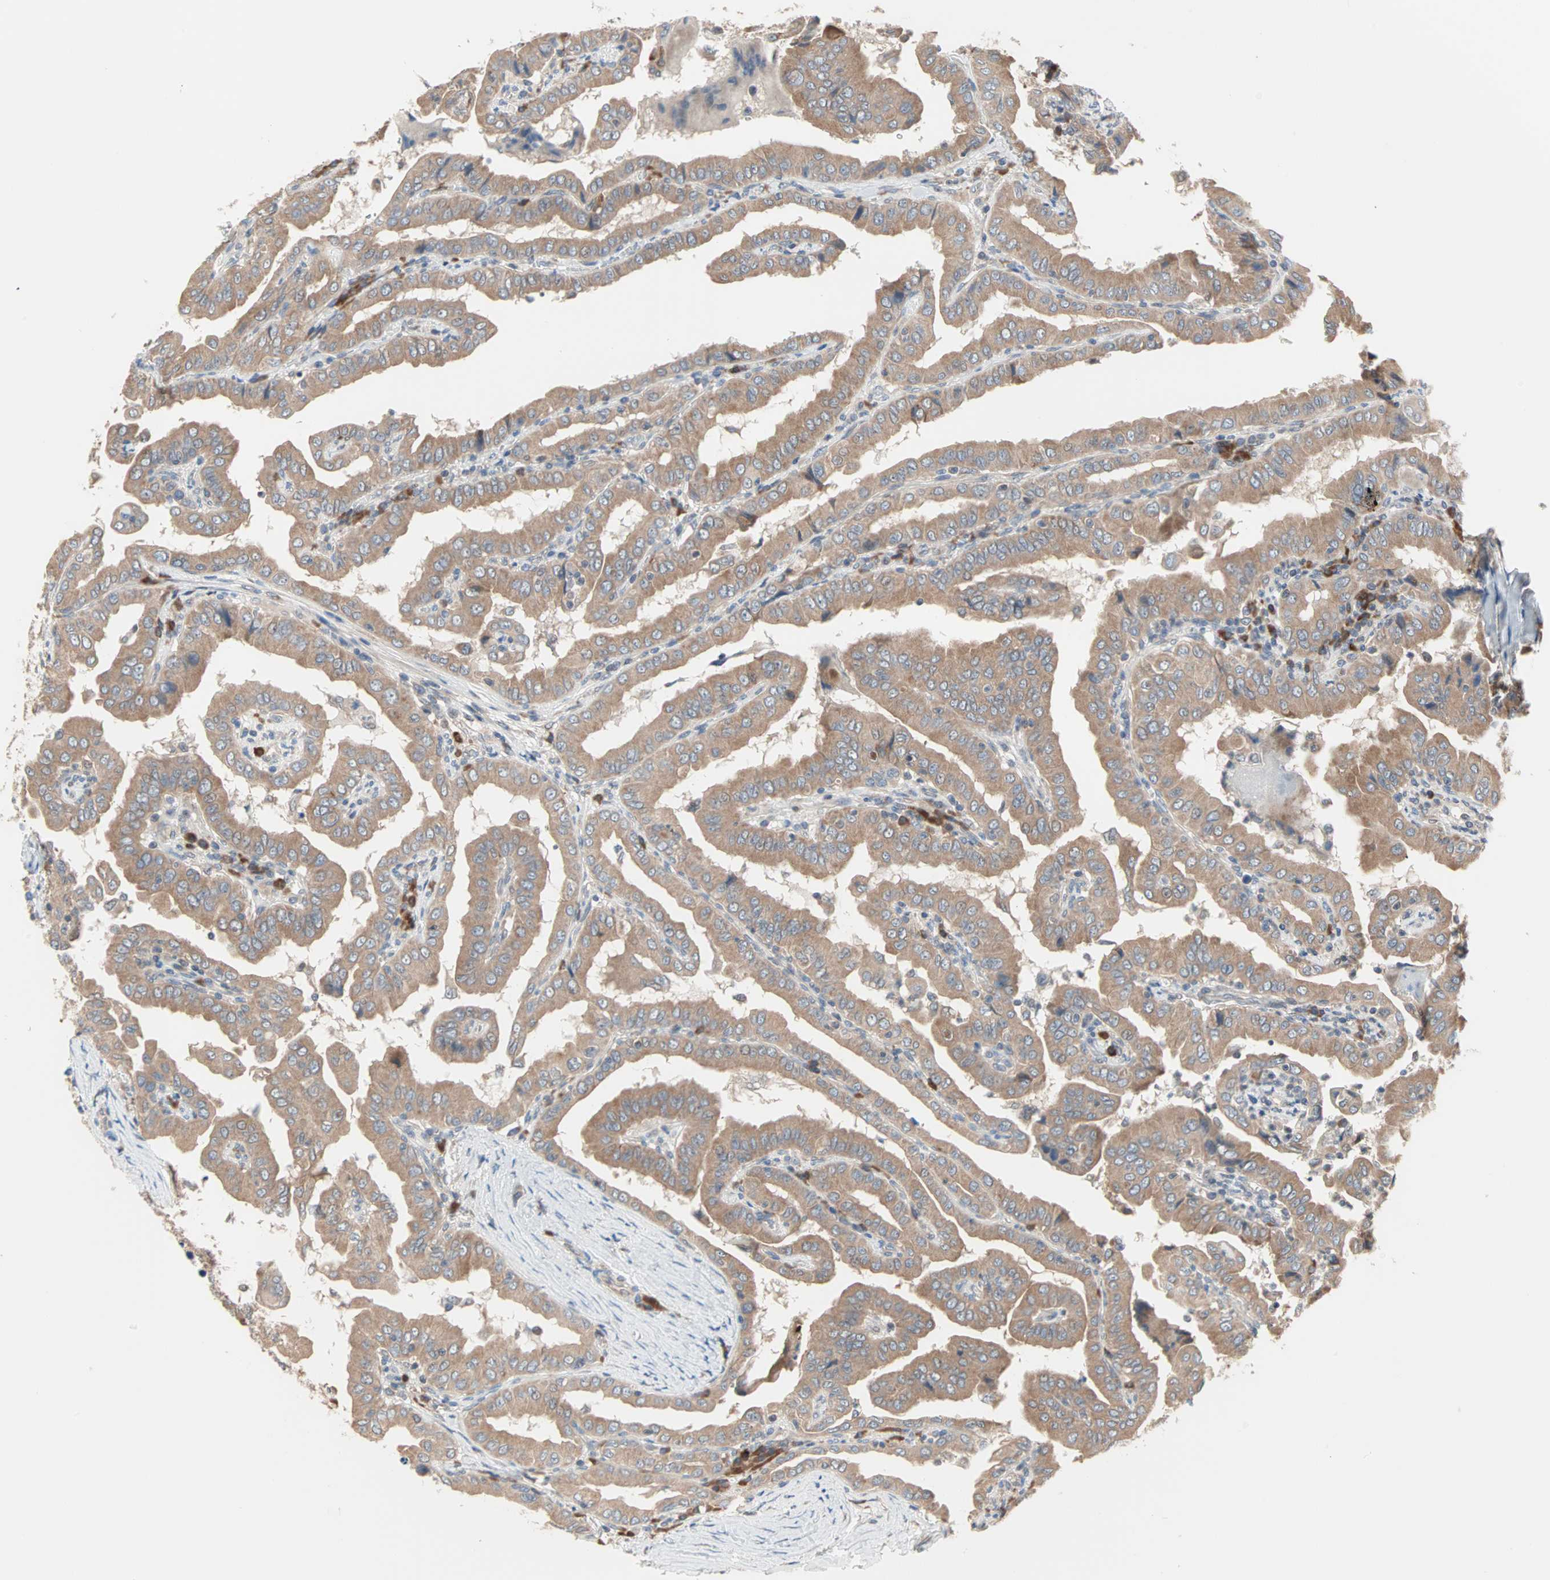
{"staining": {"intensity": "moderate", "quantity": ">75%", "location": "cytoplasmic/membranous"}, "tissue": "thyroid cancer", "cell_type": "Tumor cells", "image_type": "cancer", "snomed": [{"axis": "morphology", "description": "Papillary adenocarcinoma, NOS"}, {"axis": "topography", "description": "Thyroid gland"}], "caption": "Thyroid cancer (papillary adenocarcinoma) was stained to show a protein in brown. There is medium levels of moderate cytoplasmic/membranous positivity in about >75% of tumor cells.", "gene": "SAR1A", "patient": {"sex": "male", "age": 33}}